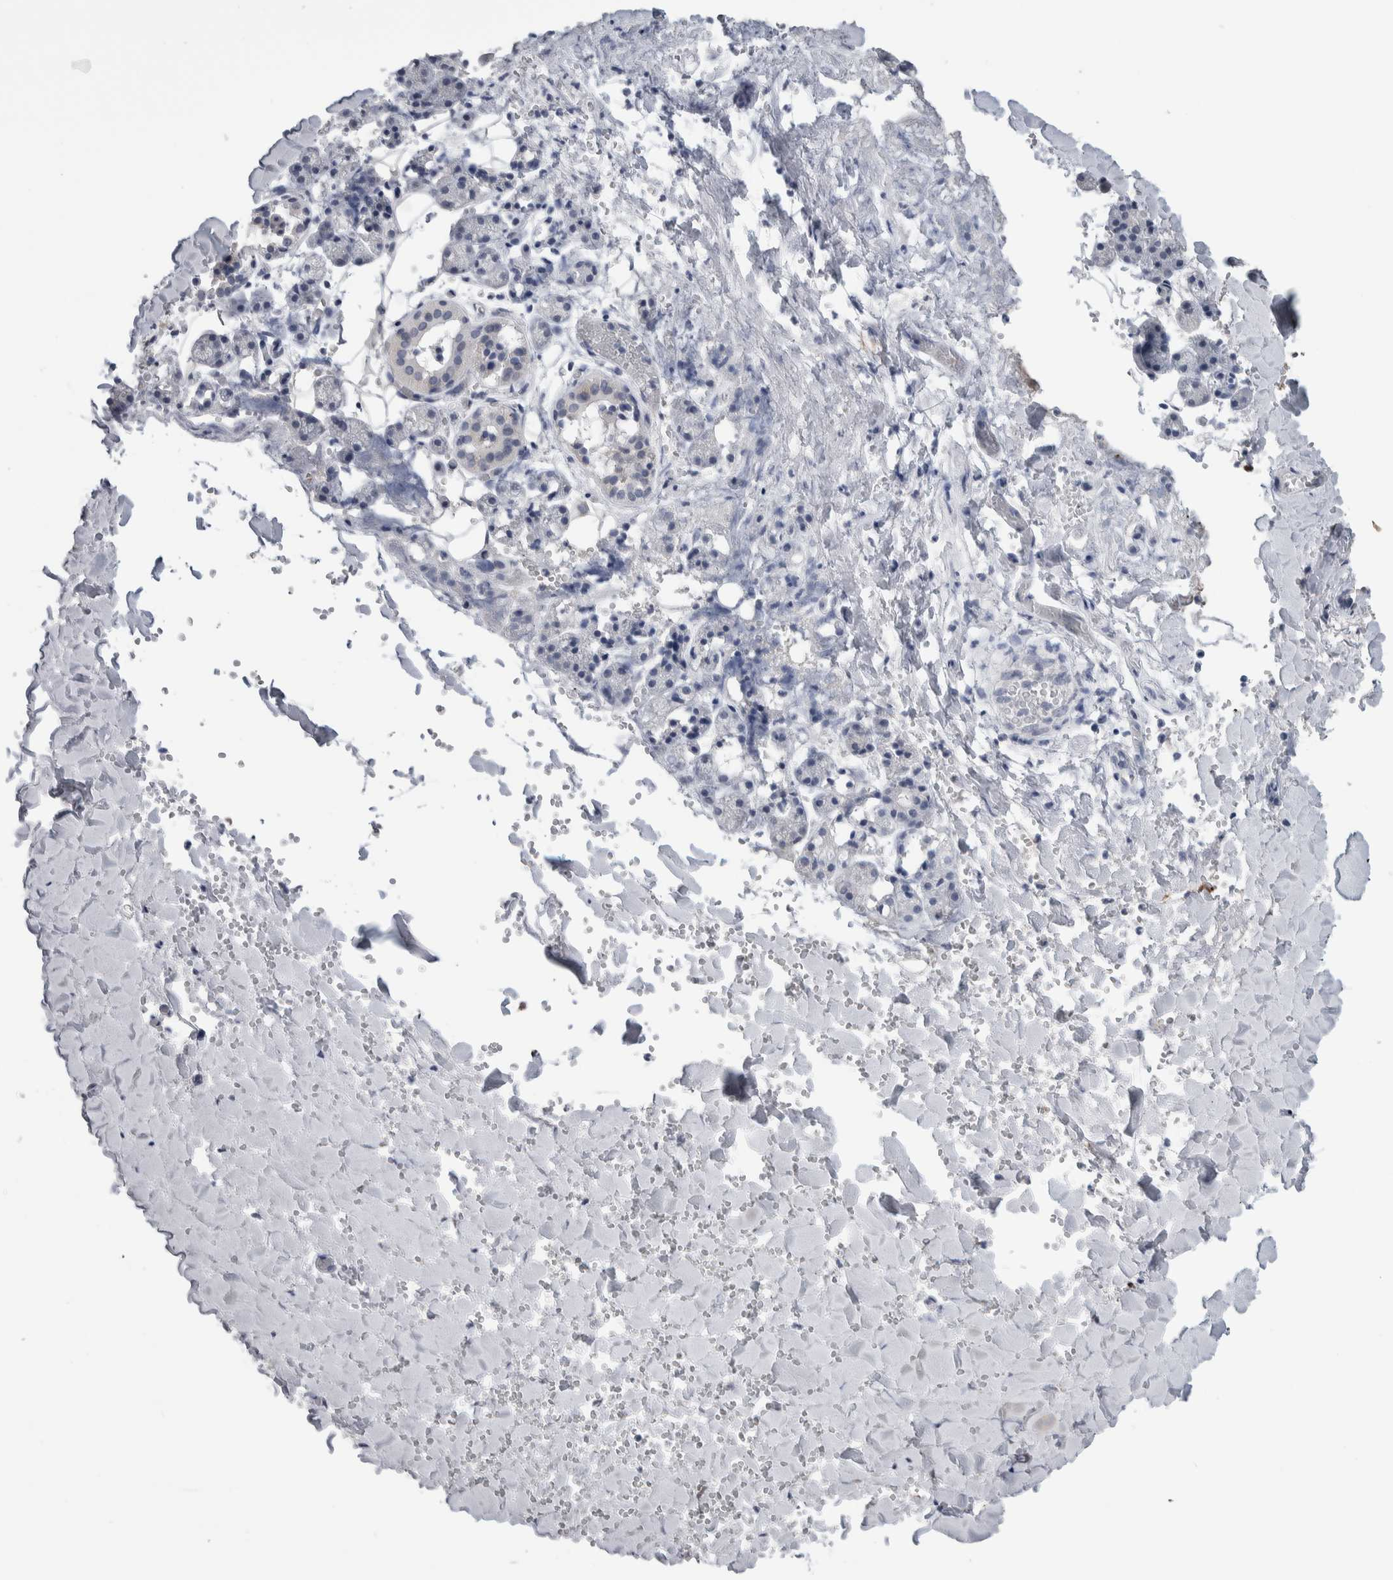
{"staining": {"intensity": "negative", "quantity": "none", "location": "none"}, "tissue": "salivary gland", "cell_type": "Glandular cells", "image_type": "normal", "snomed": [{"axis": "morphology", "description": "Normal tissue, NOS"}, {"axis": "topography", "description": "Salivary gland"}], "caption": "This is a photomicrograph of immunohistochemistry staining of unremarkable salivary gland, which shows no expression in glandular cells.", "gene": "TMEM102", "patient": {"sex": "female", "age": 33}}